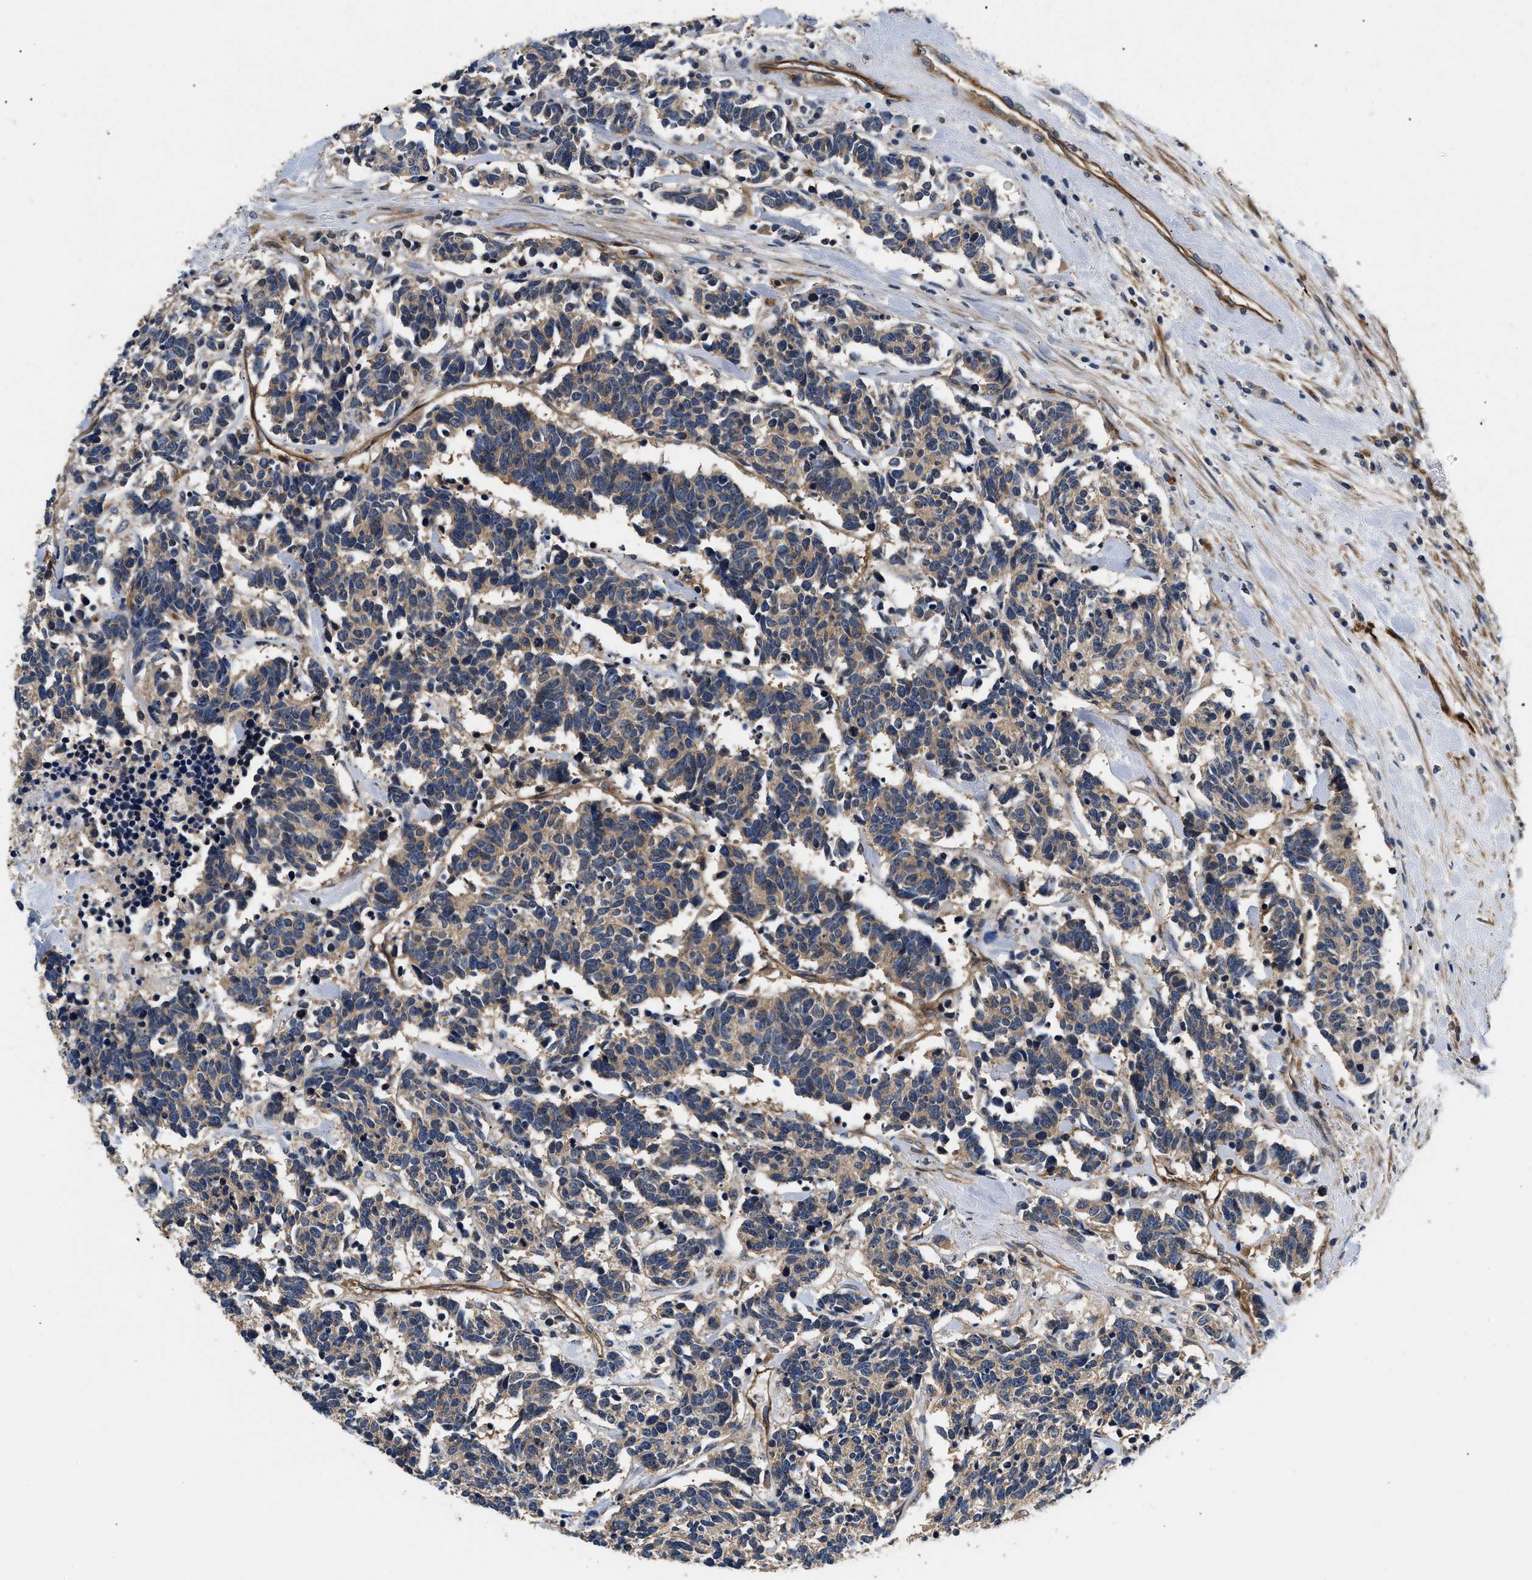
{"staining": {"intensity": "weak", "quantity": ">75%", "location": "cytoplasmic/membranous"}, "tissue": "carcinoid", "cell_type": "Tumor cells", "image_type": "cancer", "snomed": [{"axis": "morphology", "description": "Carcinoma, NOS"}, {"axis": "morphology", "description": "Carcinoid, malignant, NOS"}, {"axis": "topography", "description": "Urinary bladder"}], "caption": "Tumor cells display weak cytoplasmic/membranous expression in approximately >75% of cells in carcinoid.", "gene": "NME6", "patient": {"sex": "male", "age": 57}}